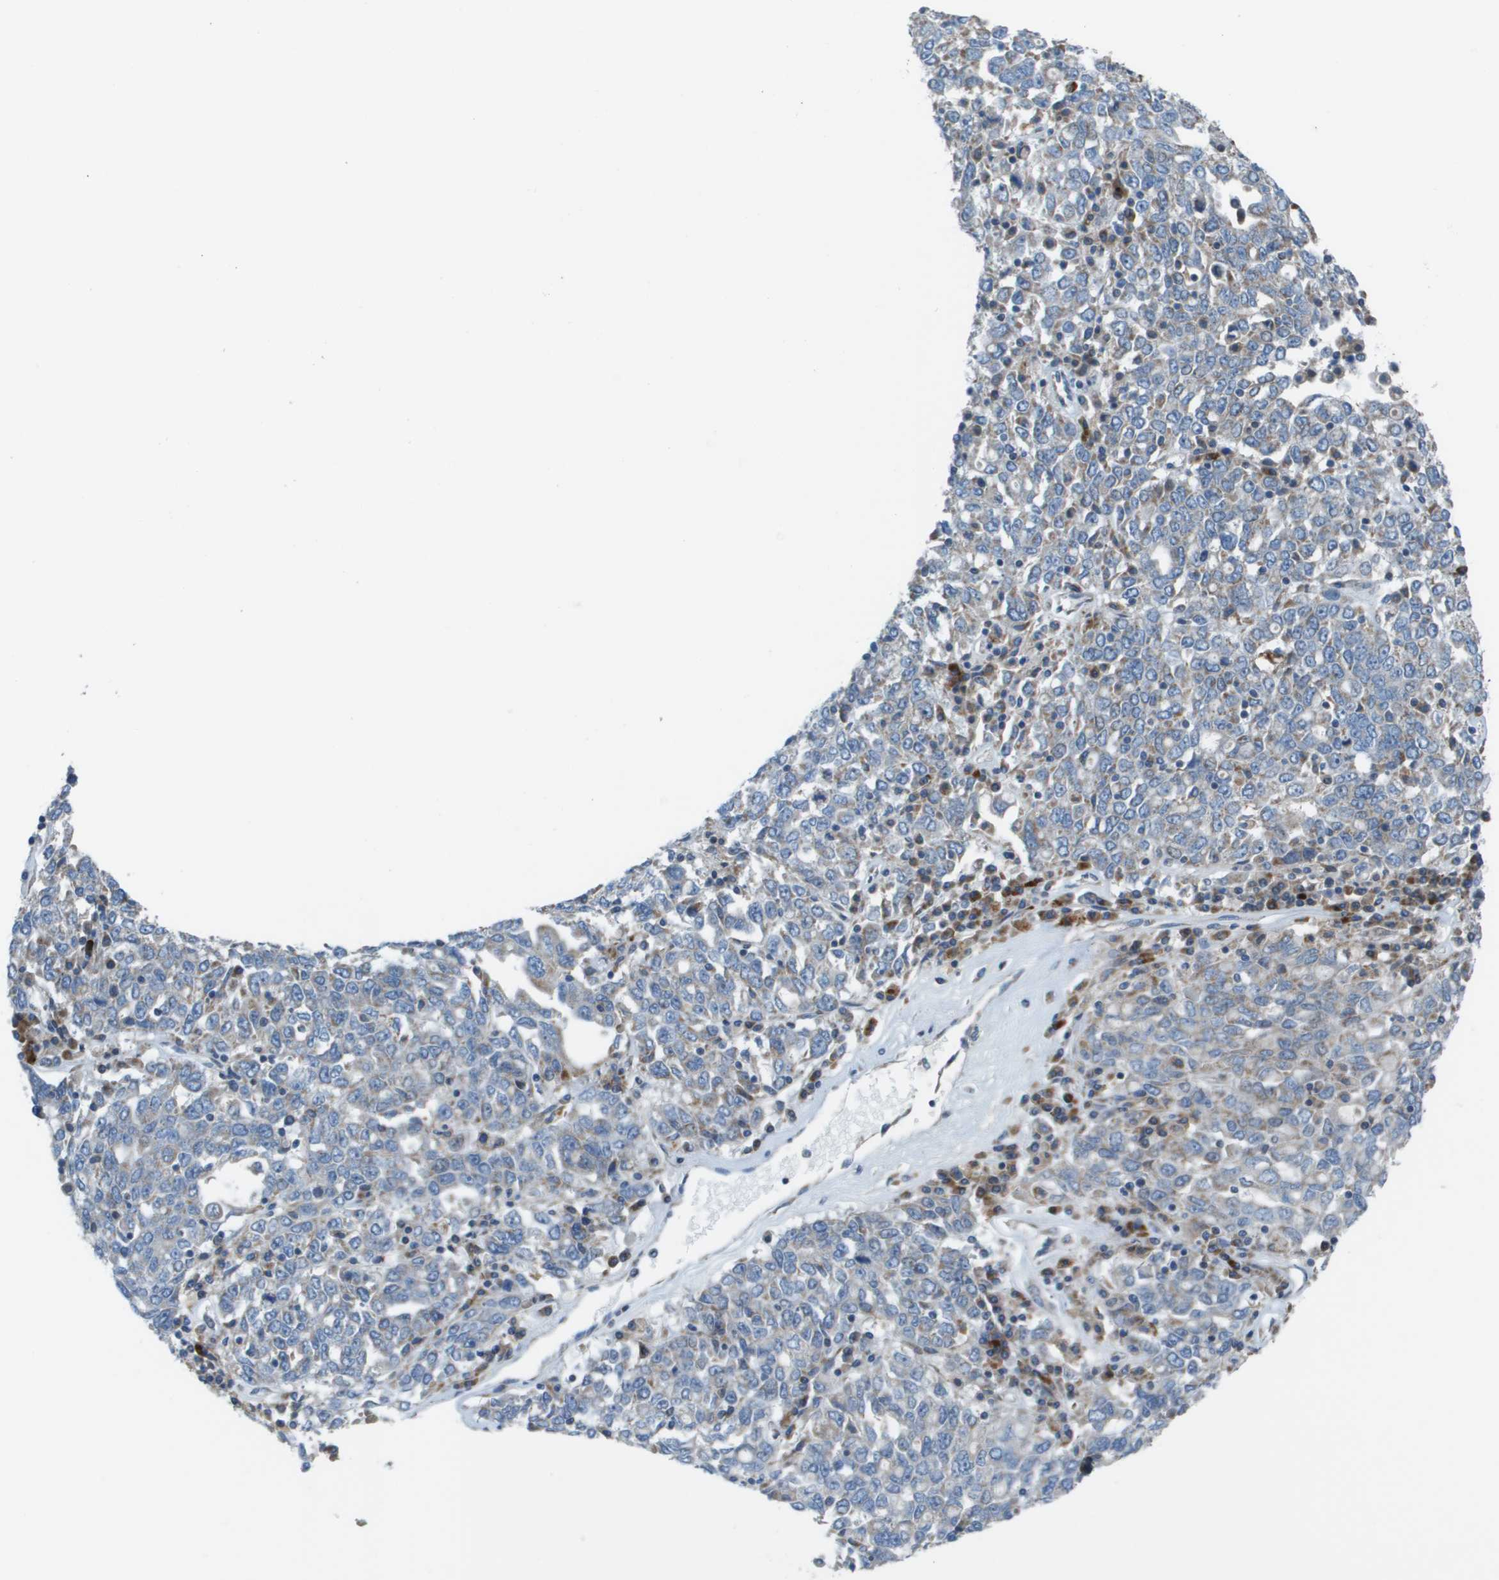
{"staining": {"intensity": "negative", "quantity": "none", "location": "none"}, "tissue": "ovarian cancer", "cell_type": "Tumor cells", "image_type": "cancer", "snomed": [{"axis": "morphology", "description": "Carcinoma, endometroid"}, {"axis": "topography", "description": "Ovary"}], "caption": "Tumor cells show no significant protein expression in ovarian cancer (endometroid carcinoma).", "gene": "GALNT6", "patient": {"sex": "female", "age": 62}}